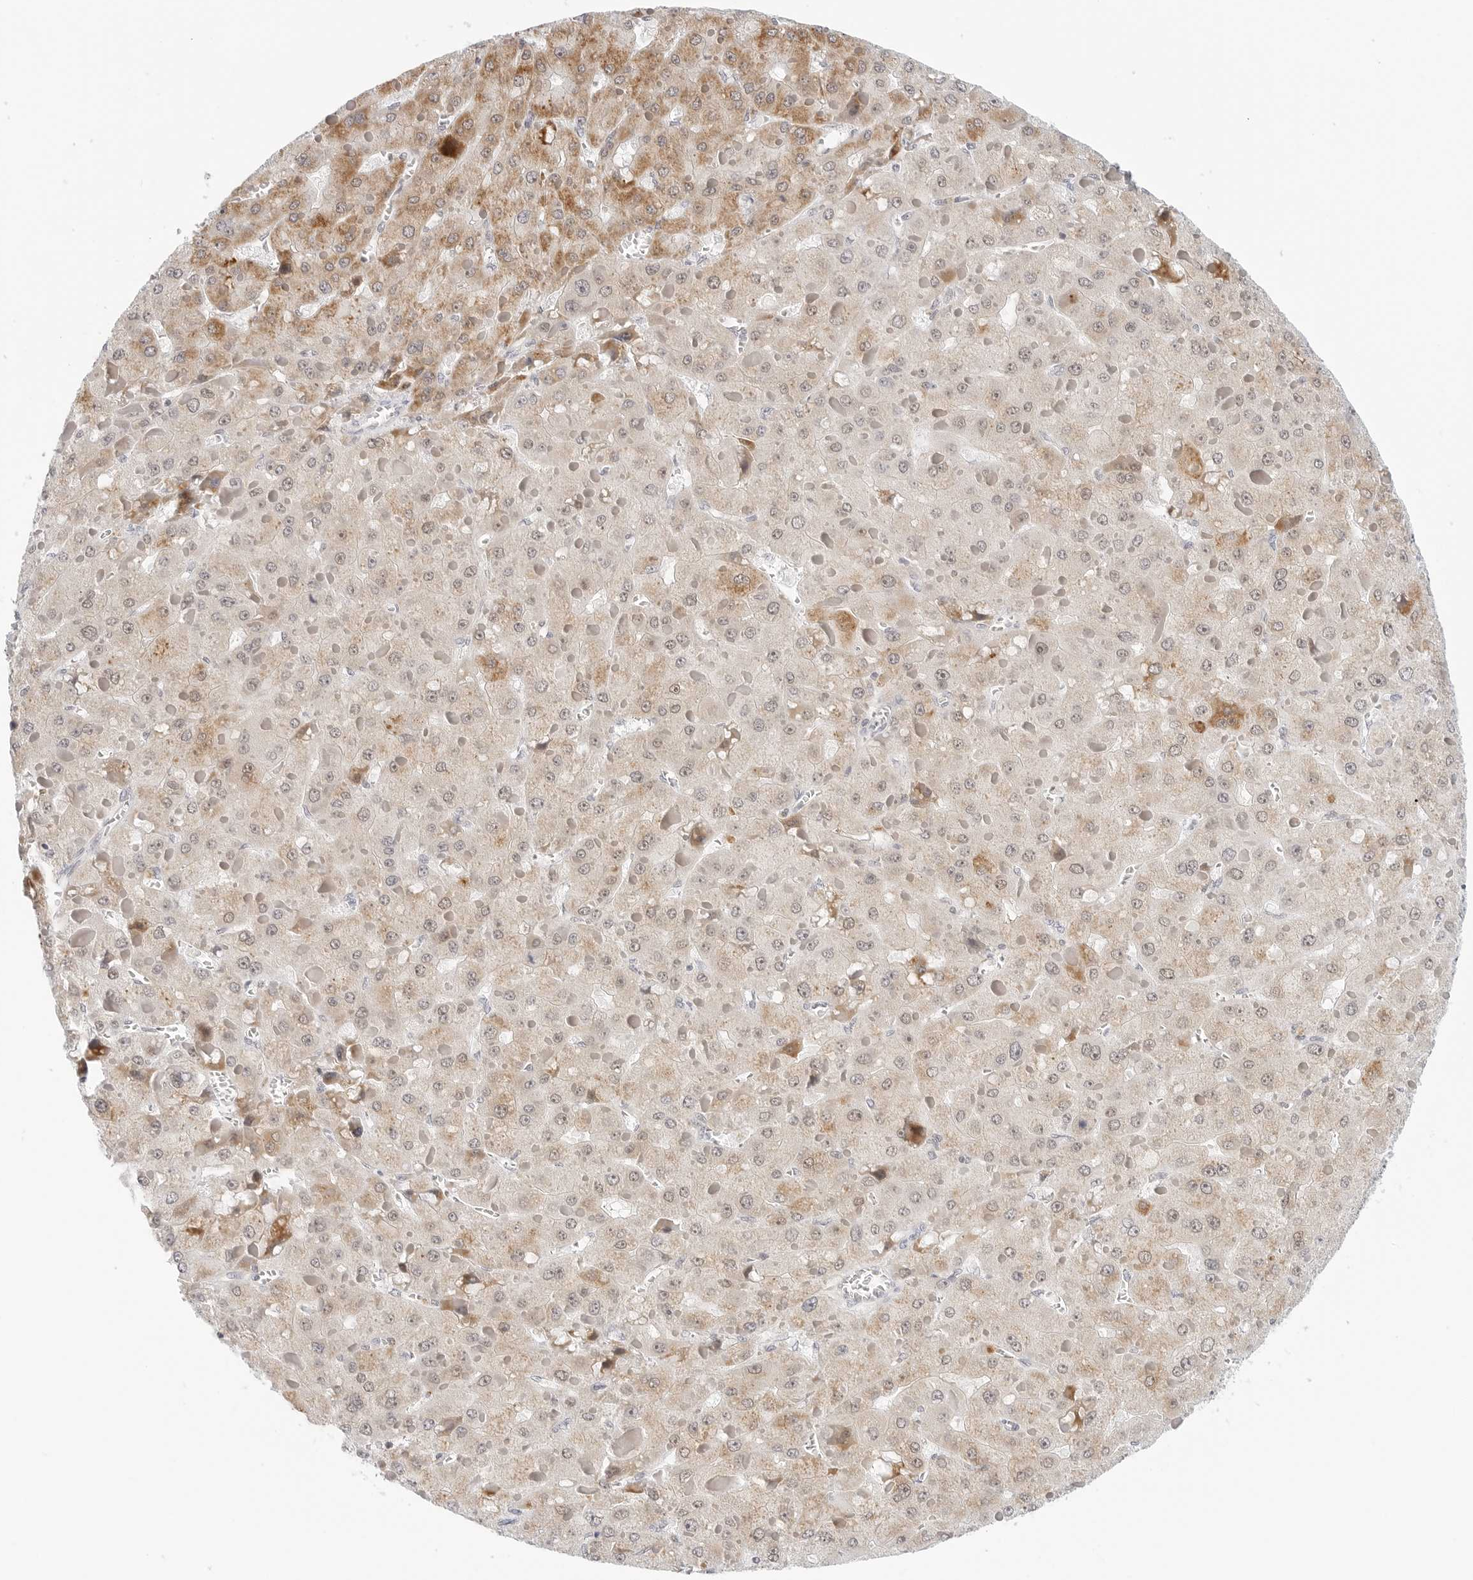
{"staining": {"intensity": "moderate", "quantity": "<25%", "location": "cytoplasmic/membranous"}, "tissue": "liver cancer", "cell_type": "Tumor cells", "image_type": "cancer", "snomed": [{"axis": "morphology", "description": "Carcinoma, Hepatocellular, NOS"}, {"axis": "topography", "description": "Liver"}], "caption": "Immunohistochemistry photomicrograph of human hepatocellular carcinoma (liver) stained for a protein (brown), which shows low levels of moderate cytoplasmic/membranous expression in approximately <25% of tumor cells.", "gene": "TSEN2", "patient": {"sex": "female", "age": 73}}